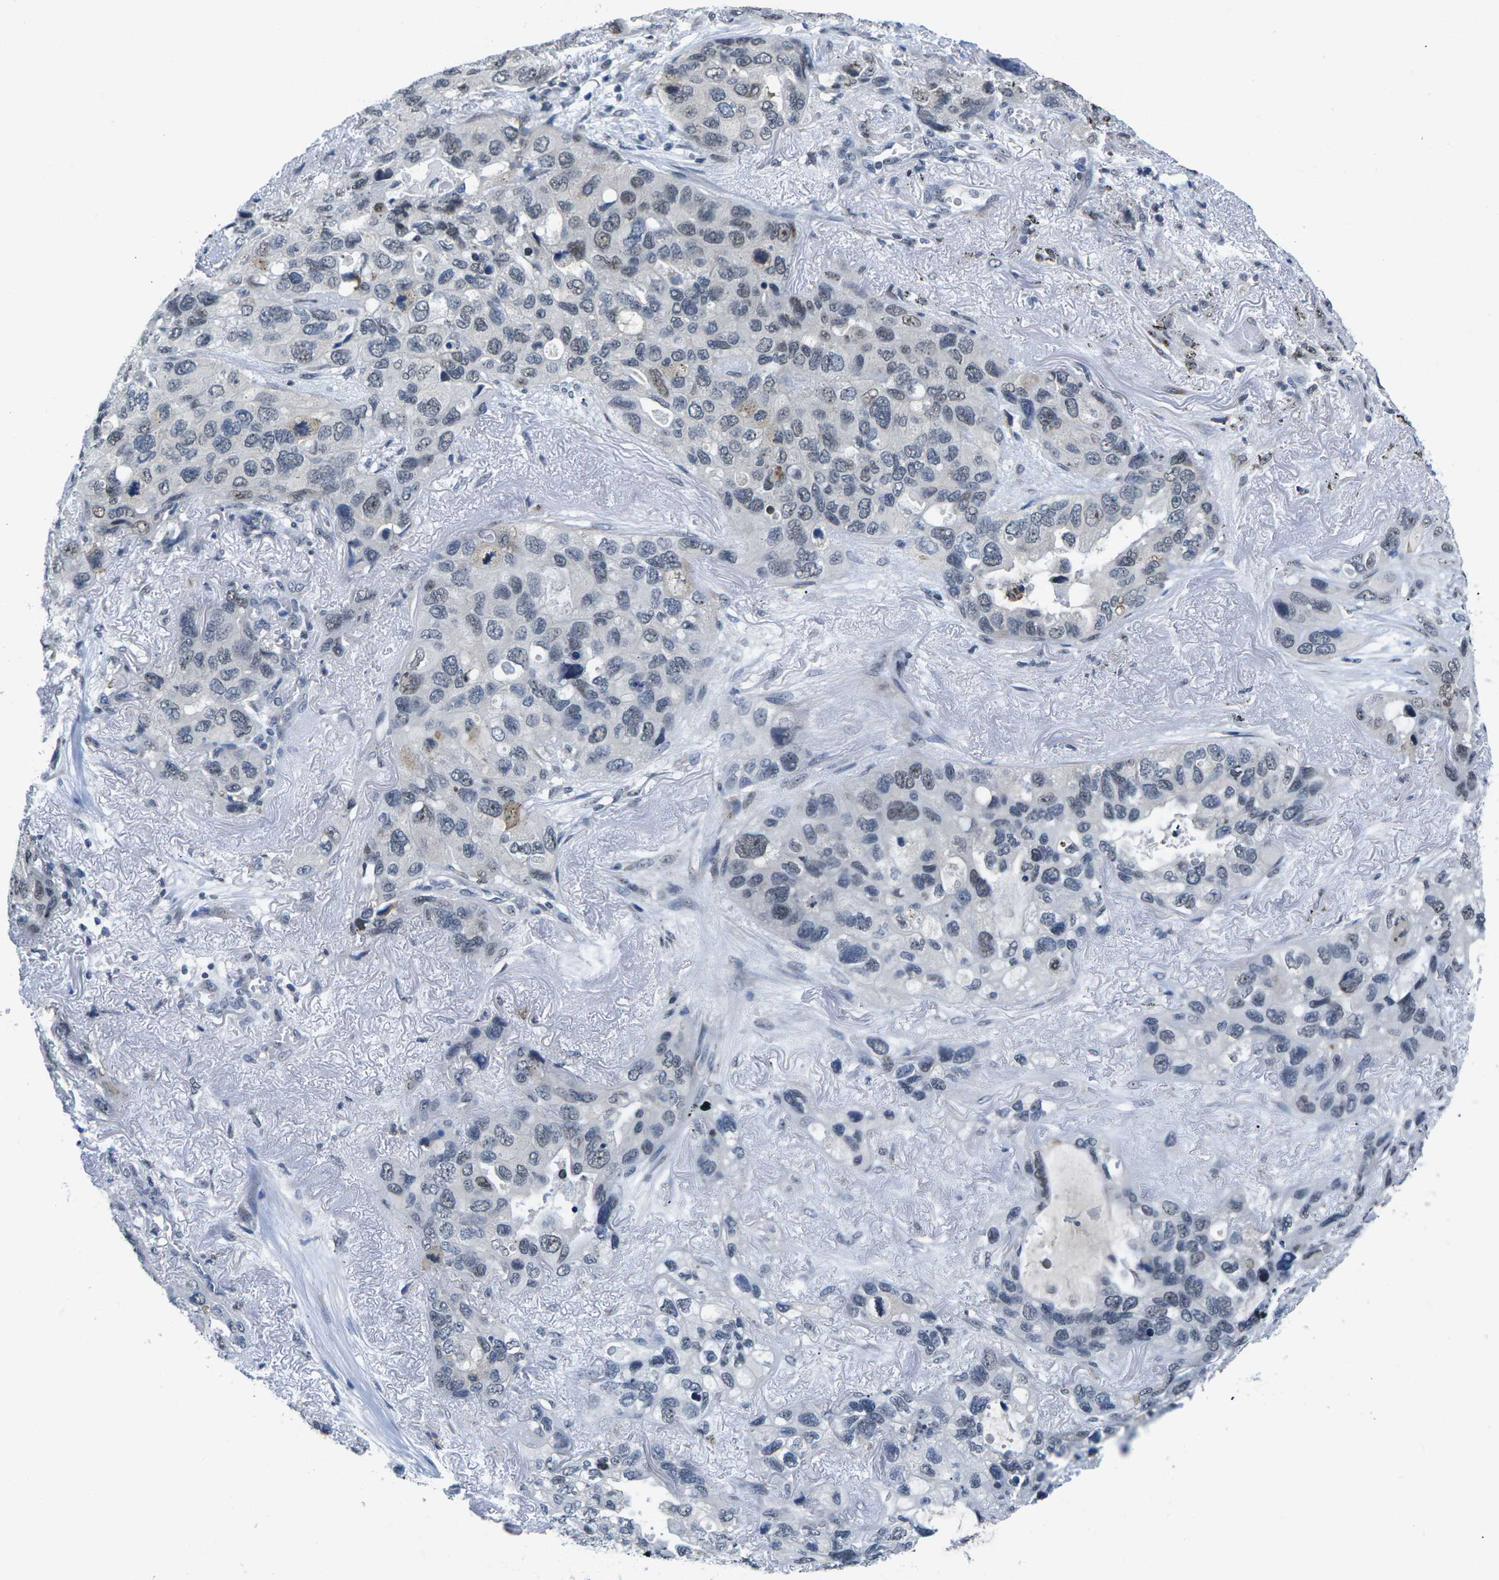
{"staining": {"intensity": "weak", "quantity": "25%-75%", "location": "nuclear"}, "tissue": "lung cancer", "cell_type": "Tumor cells", "image_type": "cancer", "snomed": [{"axis": "morphology", "description": "Squamous cell carcinoma, NOS"}, {"axis": "topography", "description": "Lung"}], "caption": "DAB immunohistochemical staining of human lung cancer (squamous cell carcinoma) reveals weak nuclear protein expression in about 25%-75% of tumor cells.", "gene": "NSRP1", "patient": {"sex": "female", "age": 73}}